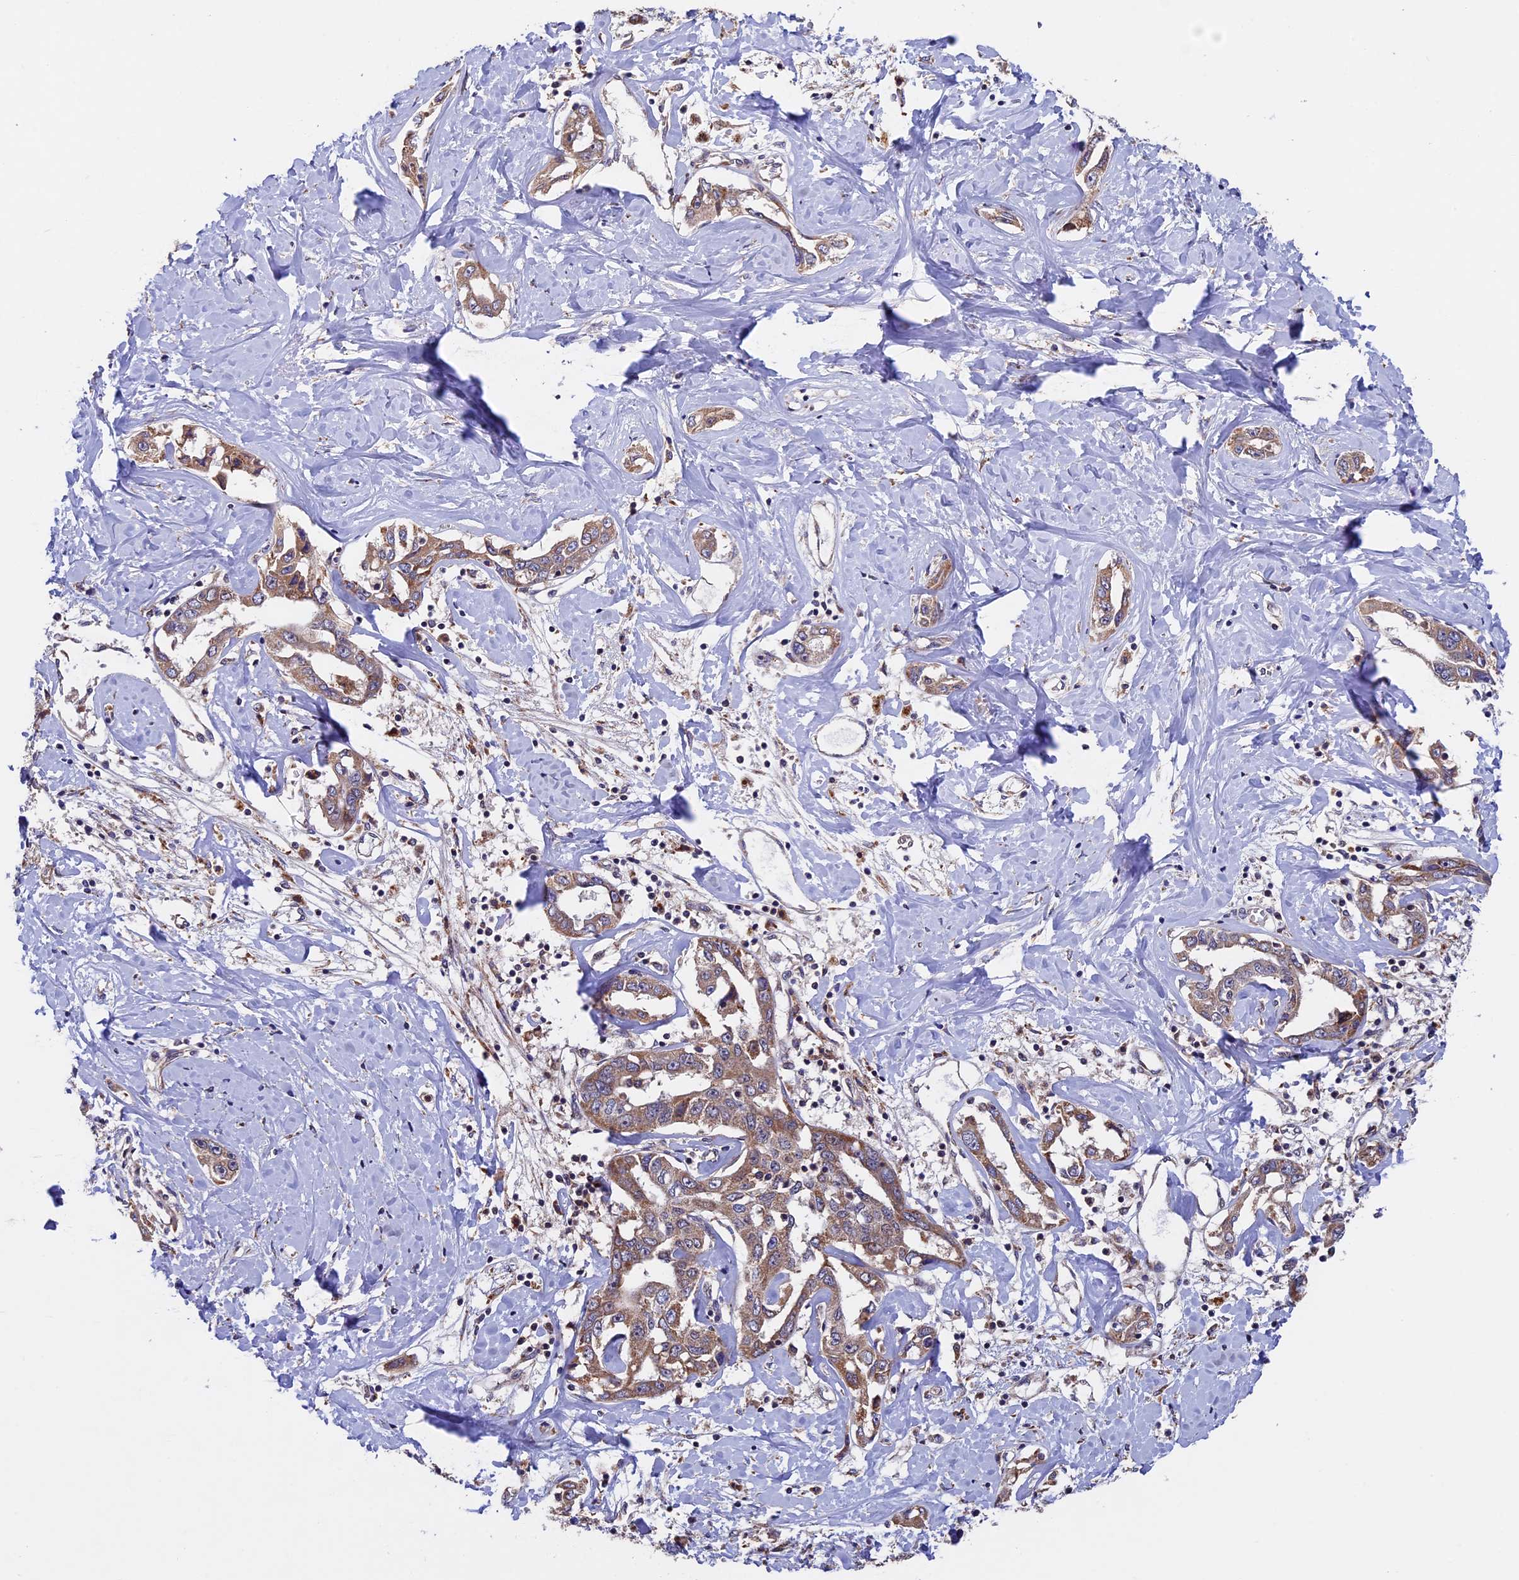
{"staining": {"intensity": "moderate", "quantity": ">75%", "location": "cytoplasmic/membranous"}, "tissue": "liver cancer", "cell_type": "Tumor cells", "image_type": "cancer", "snomed": [{"axis": "morphology", "description": "Cholangiocarcinoma"}, {"axis": "topography", "description": "Liver"}], "caption": "Immunohistochemical staining of cholangiocarcinoma (liver) exhibits medium levels of moderate cytoplasmic/membranous protein expression in approximately >75% of tumor cells. The staining was performed using DAB (3,3'-diaminobenzidine), with brown indicating positive protein expression. Nuclei are stained blue with hematoxylin.", "gene": "RNF17", "patient": {"sex": "male", "age": 59}}